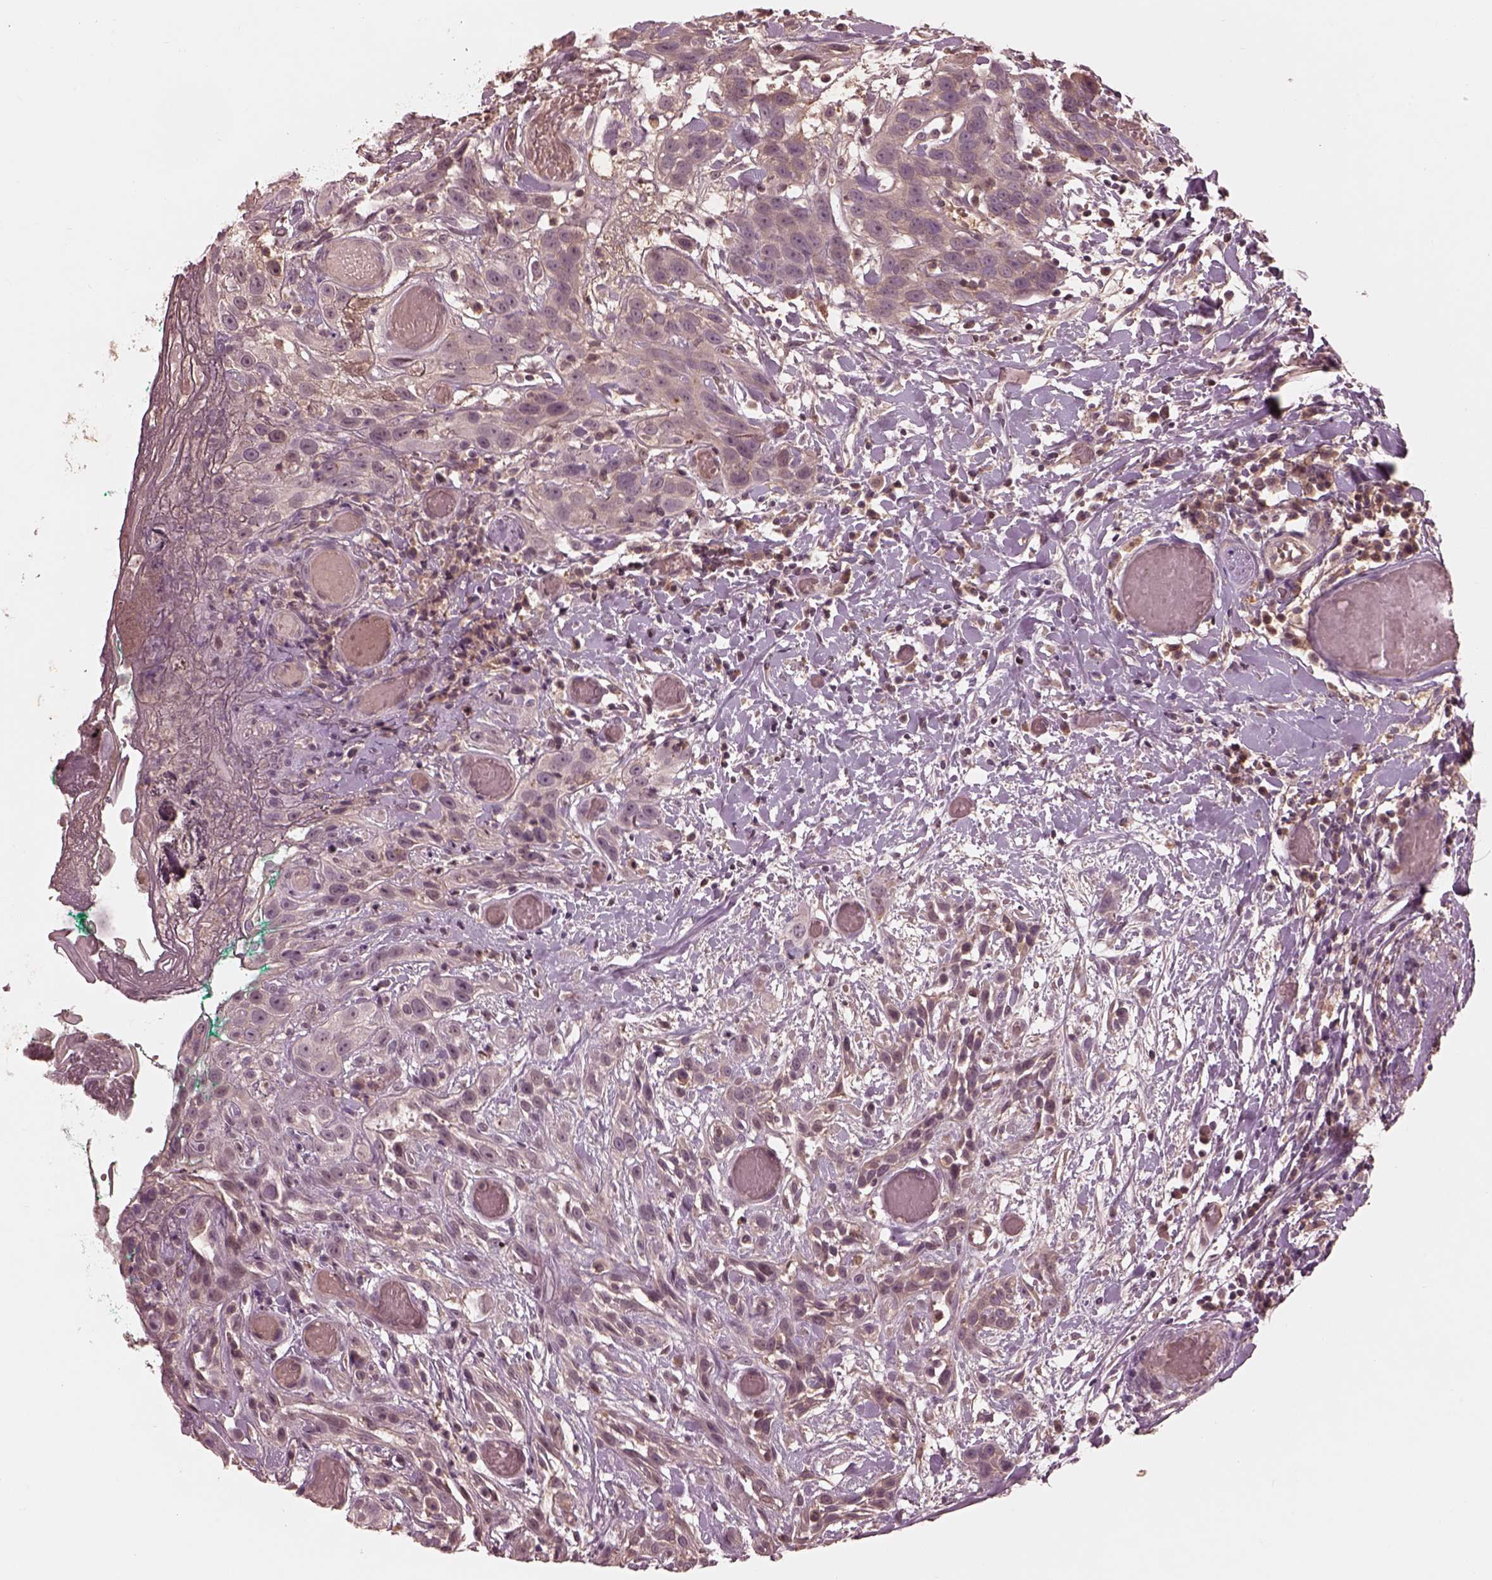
{"staining": {"intensity": "negative", "quantity": "none", "location": "none"}, "tissue": "head and neck cancer", "cell_type": "Tumor cells", "image_type": "cancer", "snomed": [{"axis": "morphology", "description": "Normal tissue, NOS"}, {"axis": "morphology", "description": "Squamous cell carcinoma, NOS"}, {"axis": "topography", "description": "Oral tissue"}, {"axis": "topography", "description": "Salivary gland"}, {"axis": "topography", "description": "Head-Neck"}], "caption": "Tumor cells are negative for protein expression in human squamous cell carcinoma (head and neck).", "gene": "TF", "patient": {"sex": "female", "age": 62}}